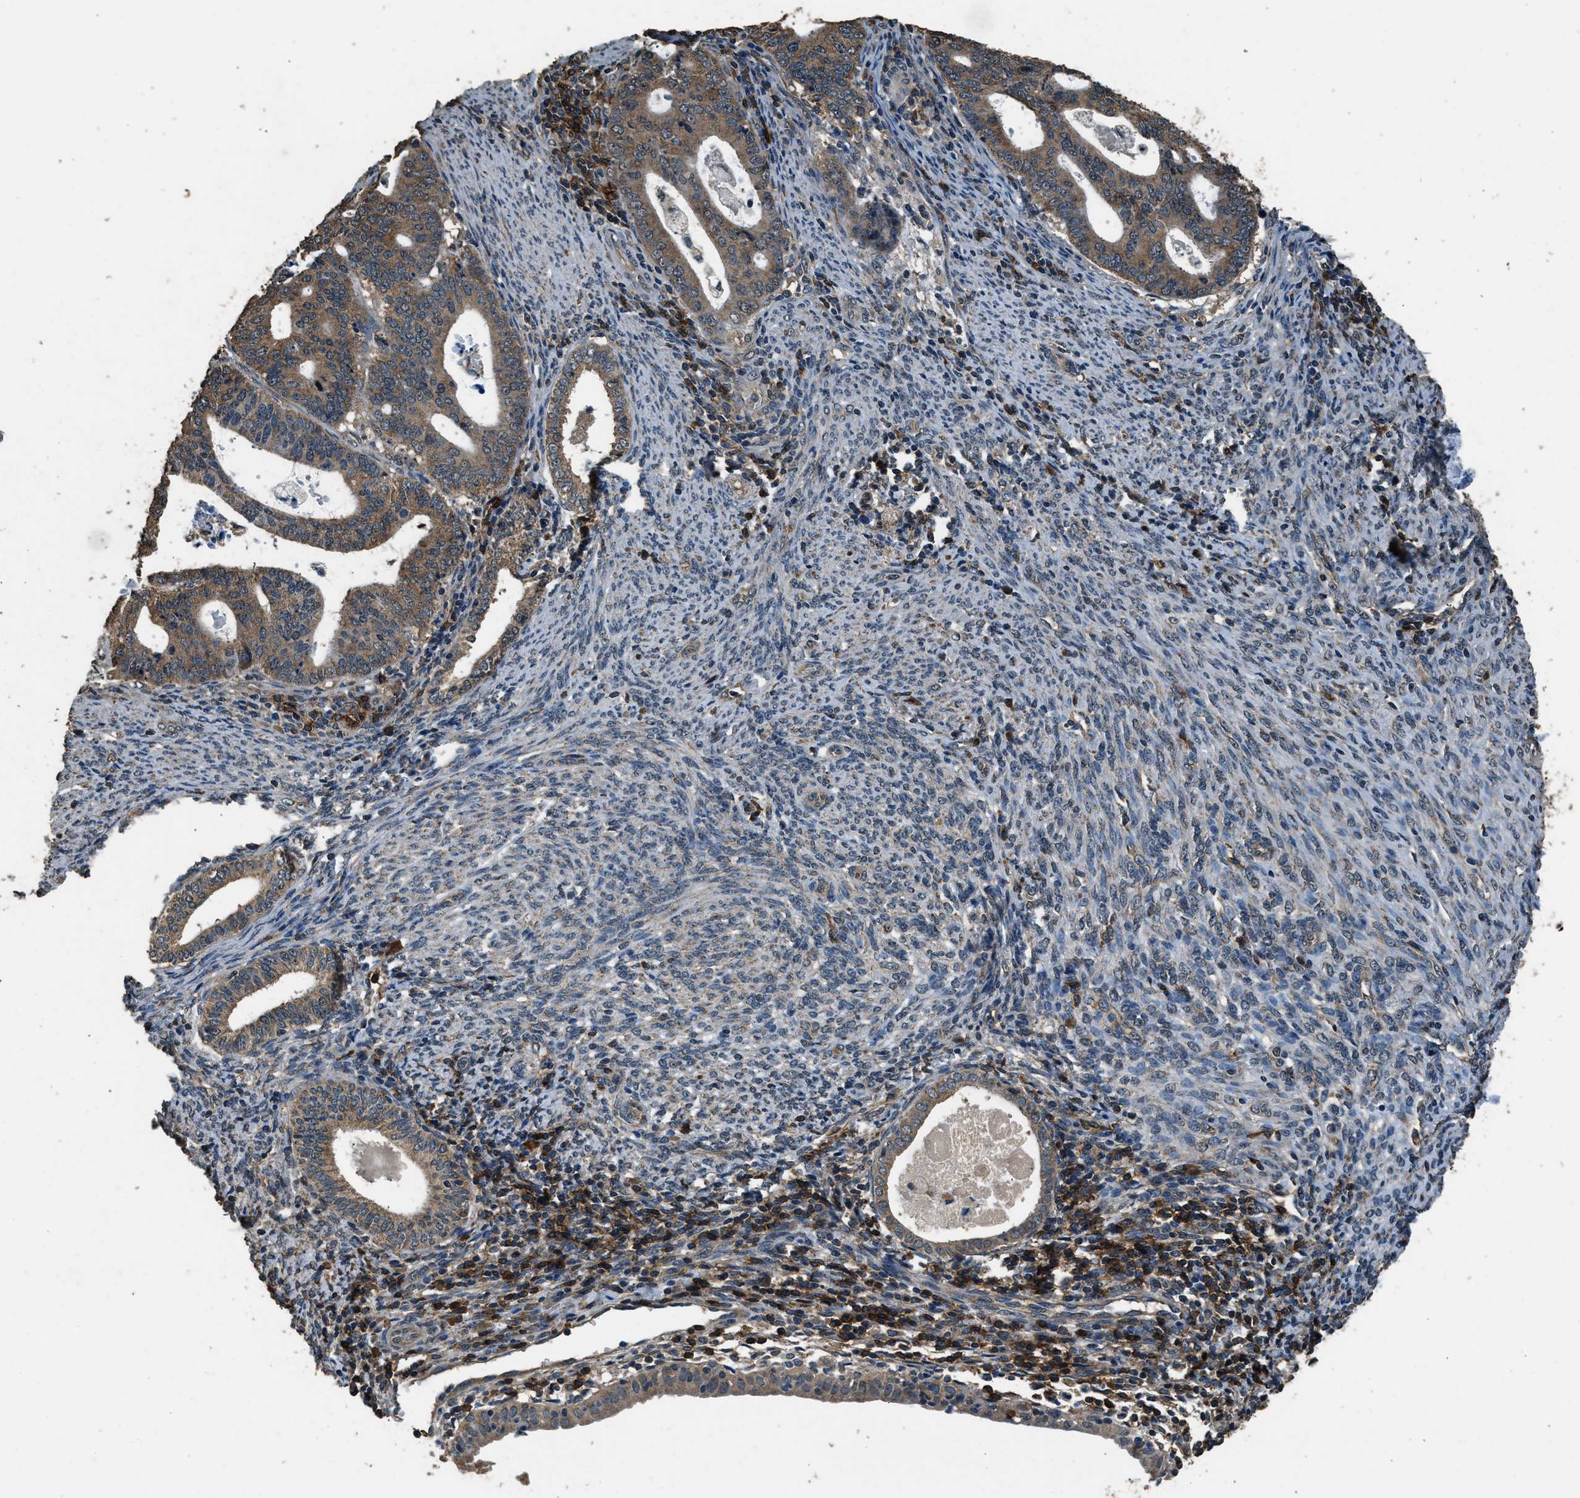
{"staining": {"intensity": "weak", "quantity": ">75%", "location": "cytoplasmic/membranous"}, "tissue": "endometrial cancer", "cell_type": "Tumor cells", "image_type": "cancer", "snomed": [{"axis": "morphology", "description": "Adenocarcinoma, NOS"}, {"axis": "topography", "description": "Uterus"}], "caption": "An image of human endometrial cancer (adenocarcinoma) stained for a protein reveals weak cytoplasmic/membranous brown staining in tumor cells.", "gene": "SALL3", "patient": {"sex": "female", "age": 83}}